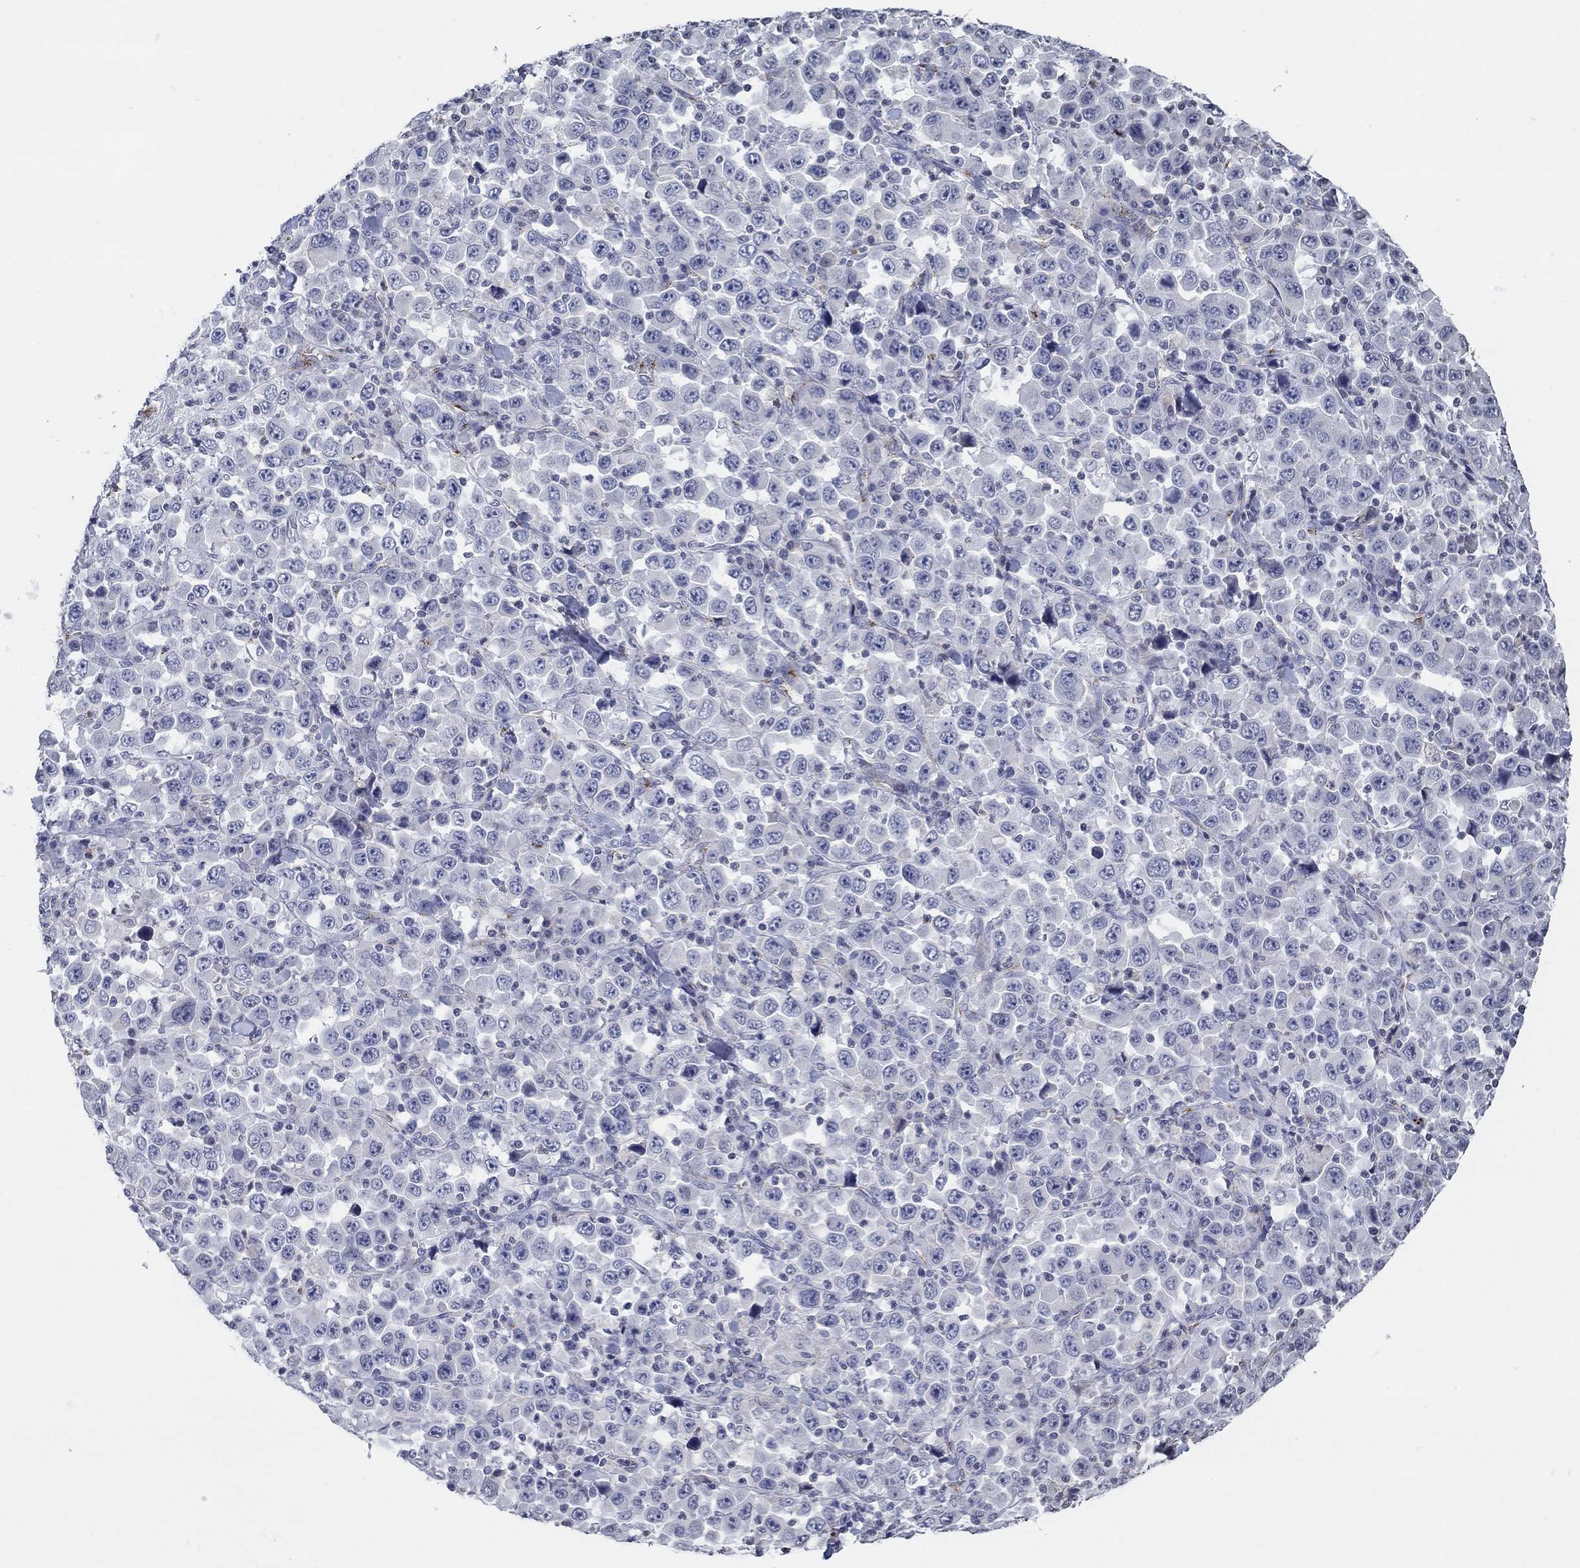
{"staining": {"intensity": "negative", "quantity": "none", "location": "none"}, "tissue": "stomach cancer", "cell_type": "Tumor cells", "image_type": "cancer", "snomed": [{"axis": "morphology", "description": "Normal tissue, NOS"}, {"axis": "morphology", "description": "Adenocarcinoma, NOS"}, {"axis": "topography", "description": "Stomach, upper"}, {"axis": "topography", "description": "Stomach"}], "caption": "Stomach adenocarcinoma was stained to show a protein in brown. There is no significant staining in tumor cells.", "gene": "TINAG", "patient": {"sex": "male", "age": 59}}